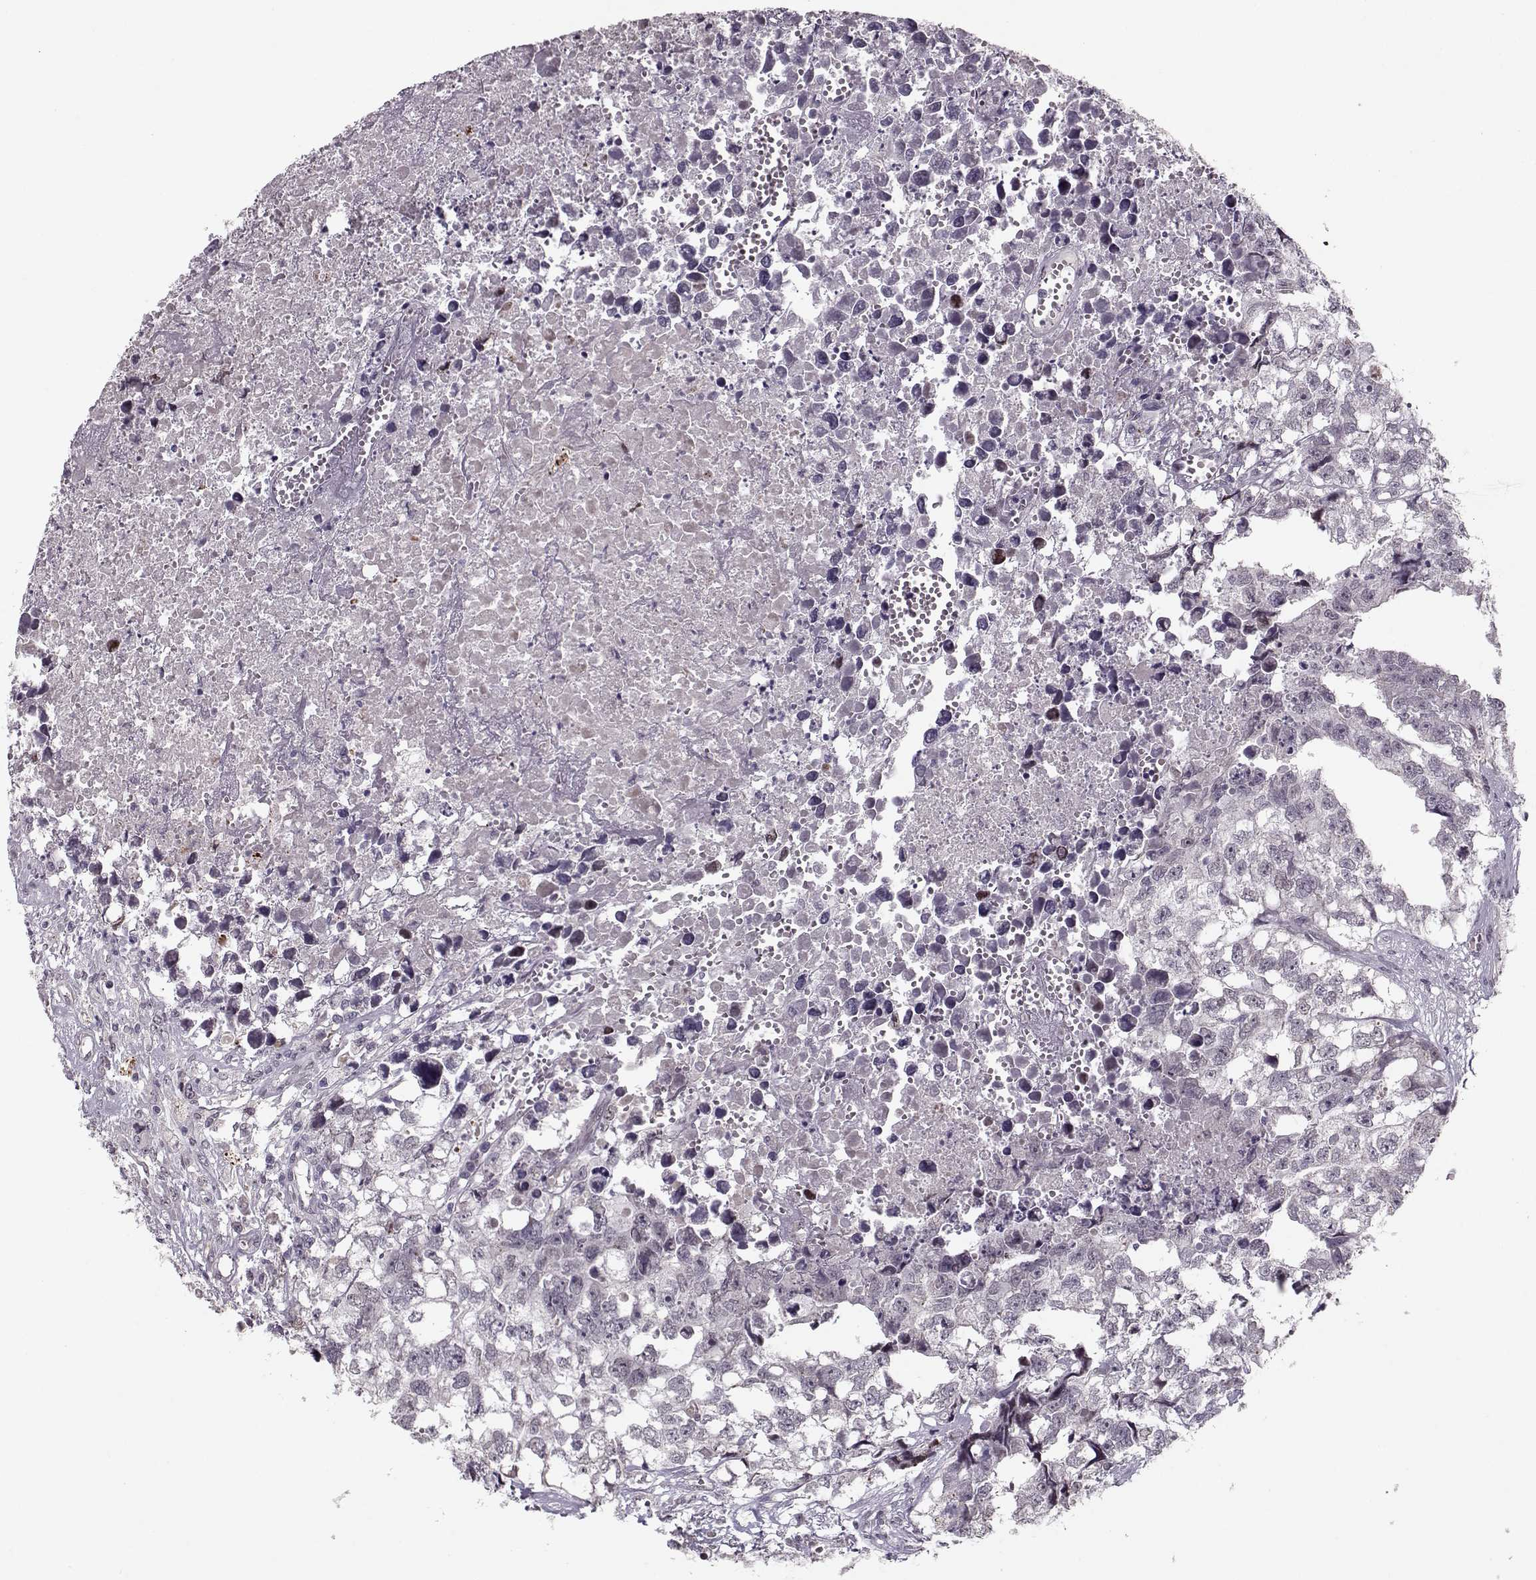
{"staining": {"intensity": "negative", "quantity": "none", "location": "none"}, "tissue": "testis cancer", "cell_type": "Tumor cells", "image_type": "cancer", "snomed": [{"axis": "morphology", "description": "Carcinoma, Embryonal, NOS"}, {"axis": "morphology", "description": "Teratoma, malignant, NOS"}, {"axis": "topography", "description": "Testis"}], "caption": "High magnification brightfield microscopy of teratoma (malignant) (testis) stained with DAB (brown) and counterstained with hematoxylin (blue): tumor cells show no significant expression. (DAB IHC with hematoxylin counter stain).", "gene": "DNAI3", "patient": {"sex": "male", "age": 44}}